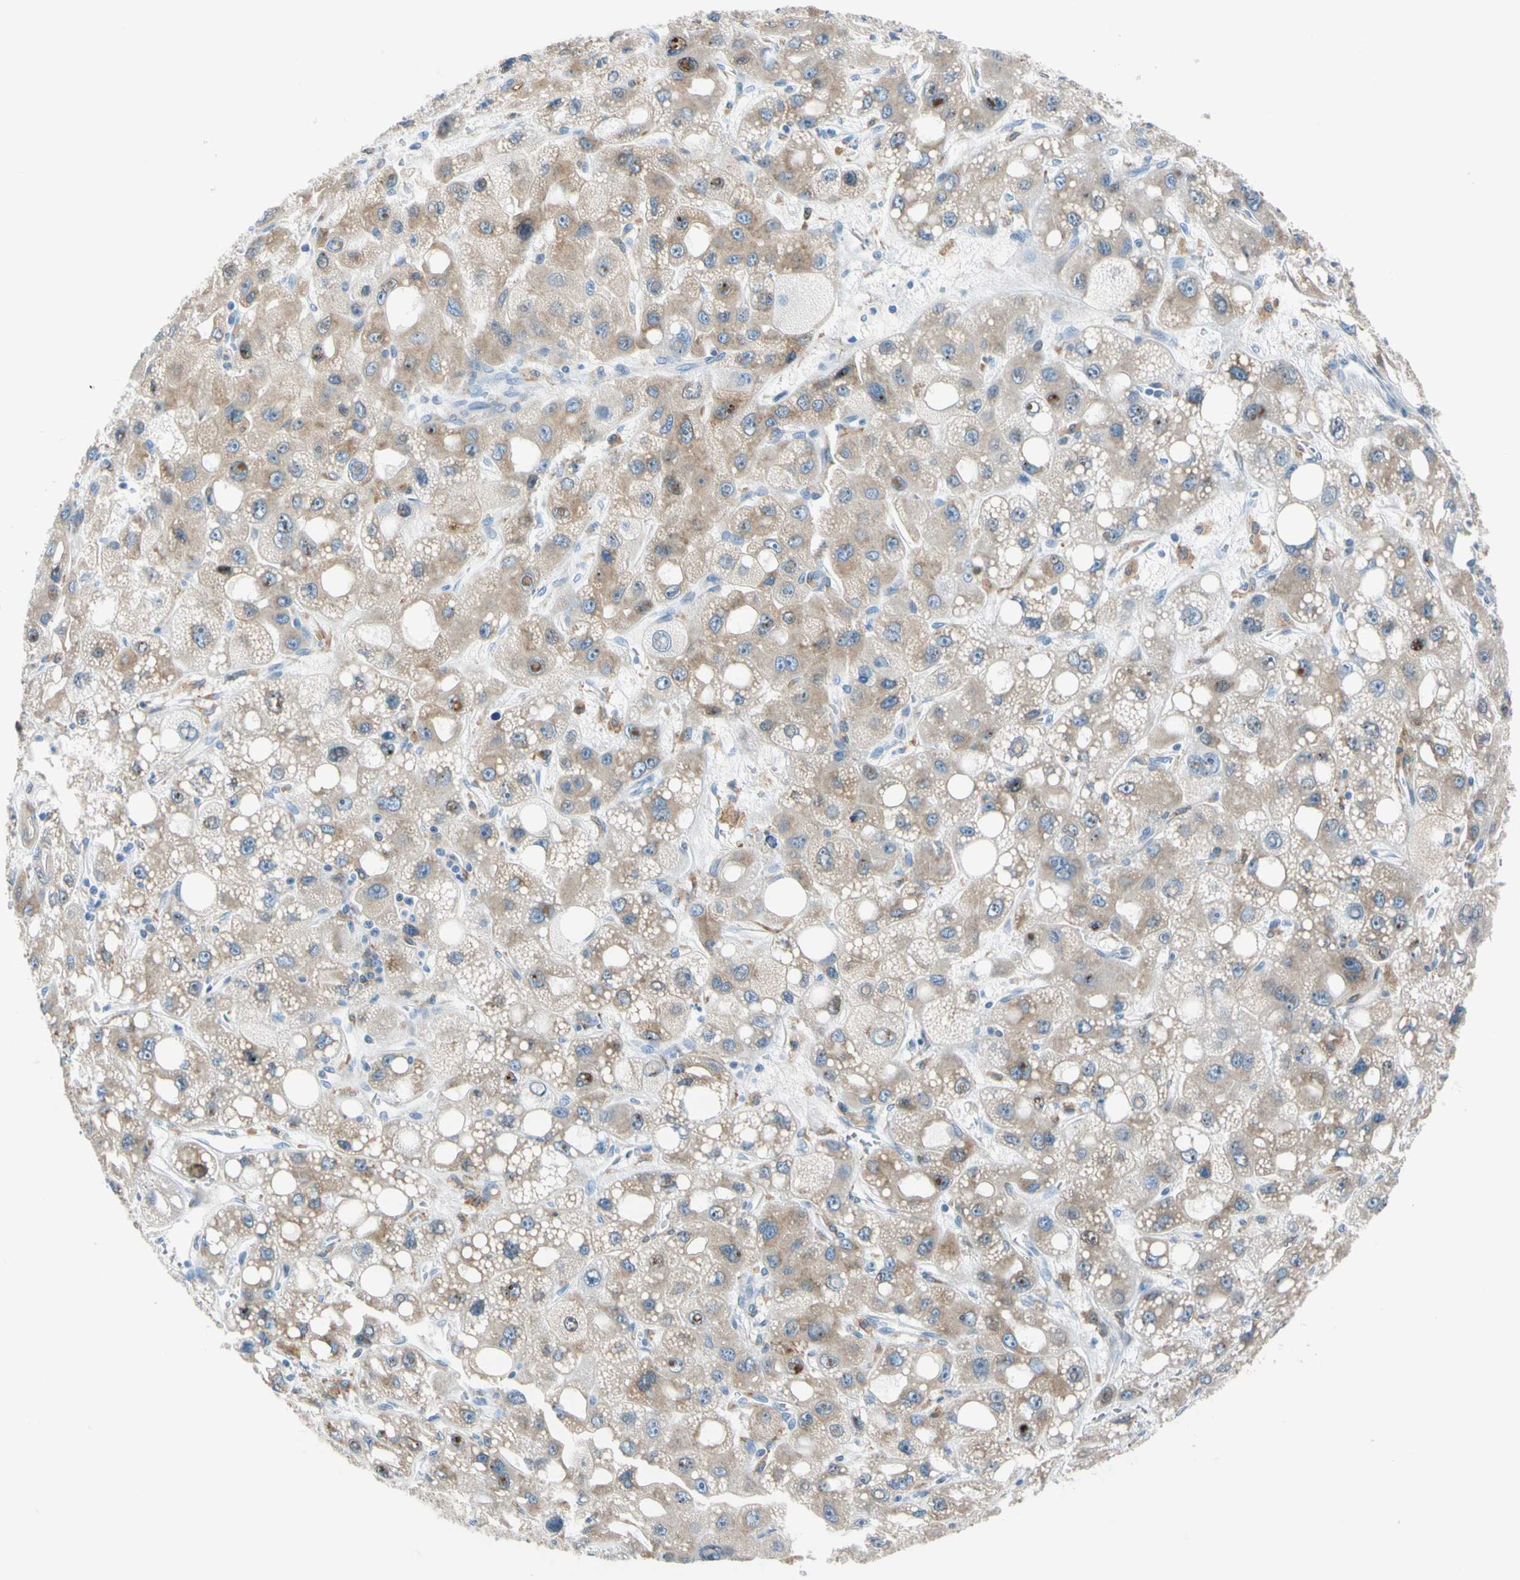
{"staining": {"intensity": "moderate", "quantity": ">75%", "location": "cytoplasmic/membranous"}, "tissue": "liver cancer", "cell_type": "Tumor cells", "image_type": "cancer", "snomed": [{"axis": "morphology", "description": "Carcinoma, Hepatocellular, NOS"}, {"axis": "topography", "description": "Liver"}], "caption": "This is a micrograph of IHC staining of hepatocellular carcinoma (liver), which shows moderate positivity in the cytoplasmic/membranous of tumor cells.", "gene": "LRPAP1", "patient": {"sex": "male", "age": 55}}